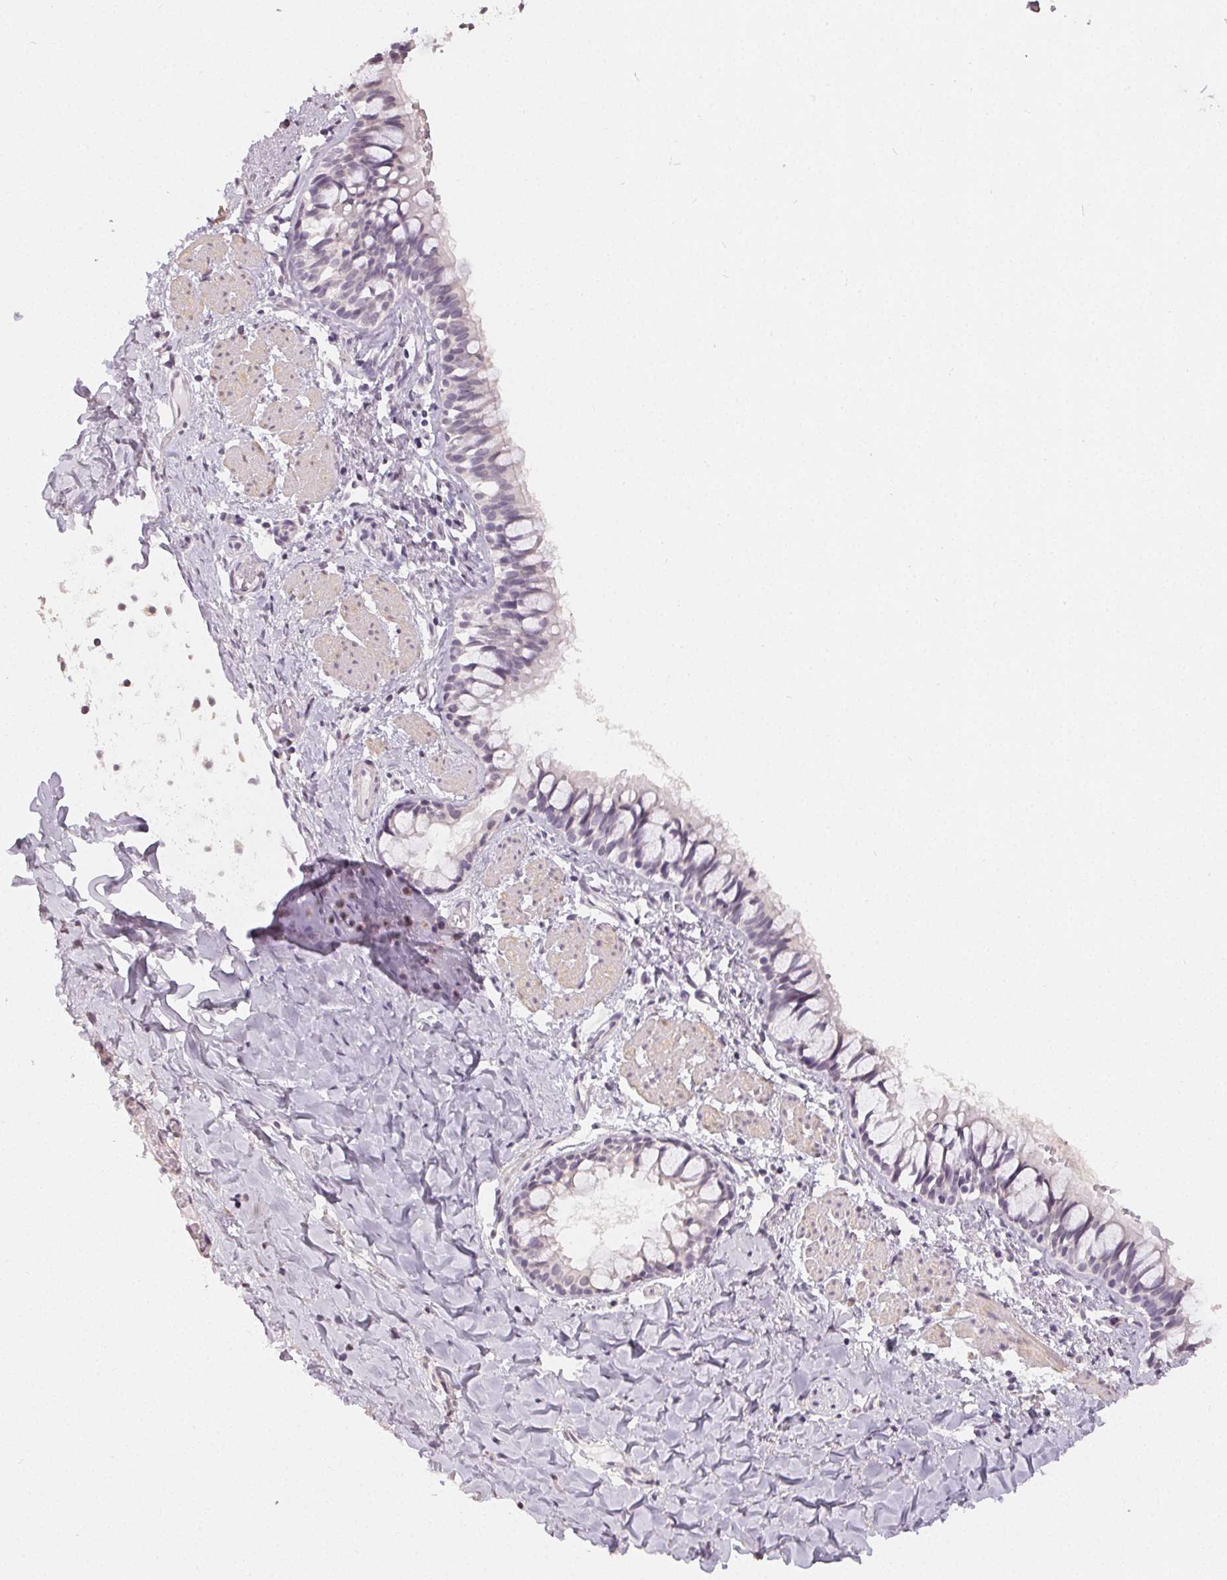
{"staining": {"intensity": "negative", "quantity": "none", "location": "none"}, "tissue": "bronchus", "cell_type": "Respiratory epithelial cells", "image_type": "normal", "snomed": [{"axis": "morphology", "description": "Normal tissue, NOS"}, {"axis": "topography", "description": "Bronchus"}], "caption": "This is an IHC histopathology image of normal bronchus. There is no expression in respiratory epithelial cells.", "gene": "TMEM174", "patient": {"sex": "male", "age": 1}}